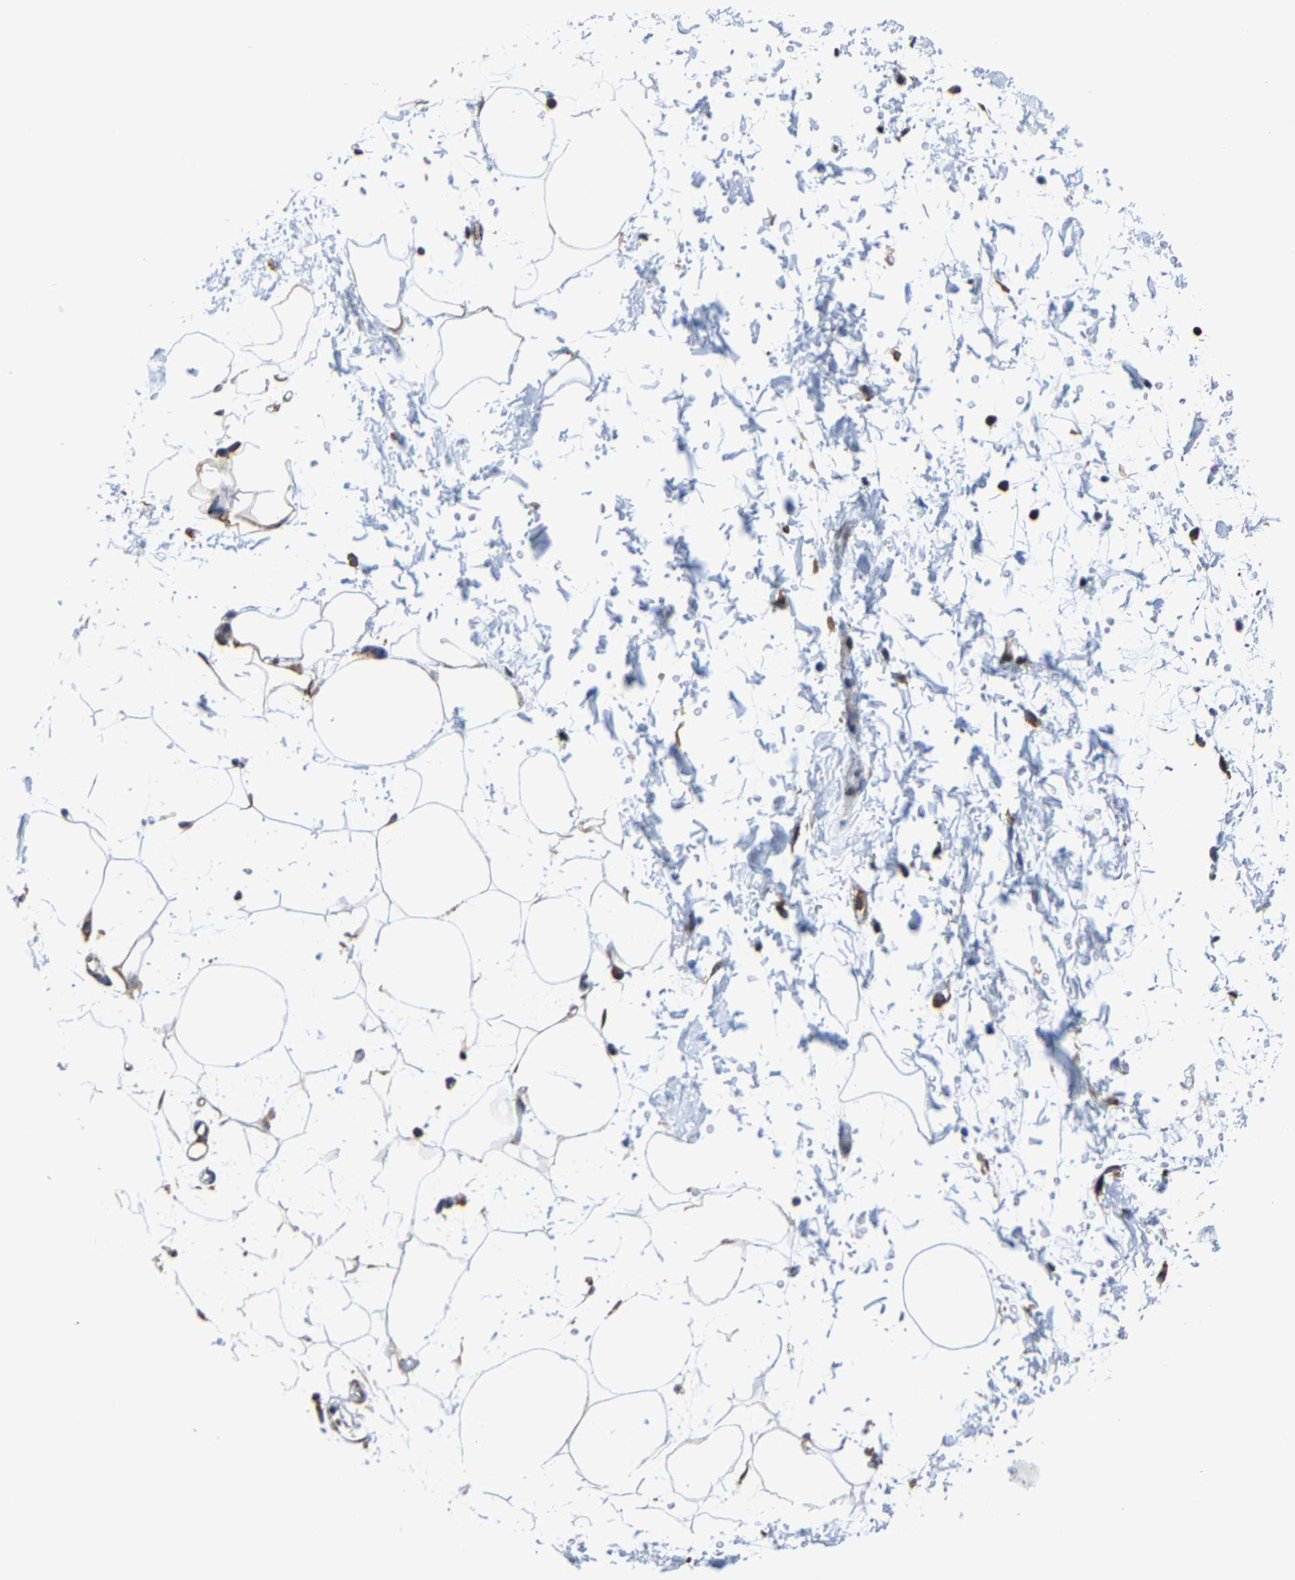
{"staining": {"intensity": "moderate", "quantity": ">75%", "location": "cytoplasmic/membranous"}, "tissue": "adipose tissue", "cell_type": "Adipocytes", "image_type": "normal", "snomed": [{"axis": "morphology", "description": "Normal tissue, NOS"}, {"axis": "topography", "description": "Soft tissue"}], "caption": "Immunohistochemical staining of benign human adipose tissue shows moderate cytoplasmic/membranous protein staining in about >75% of adipocytes.", "gene": "G3BP2", "patient": {"sex": "male", "age": 72}}